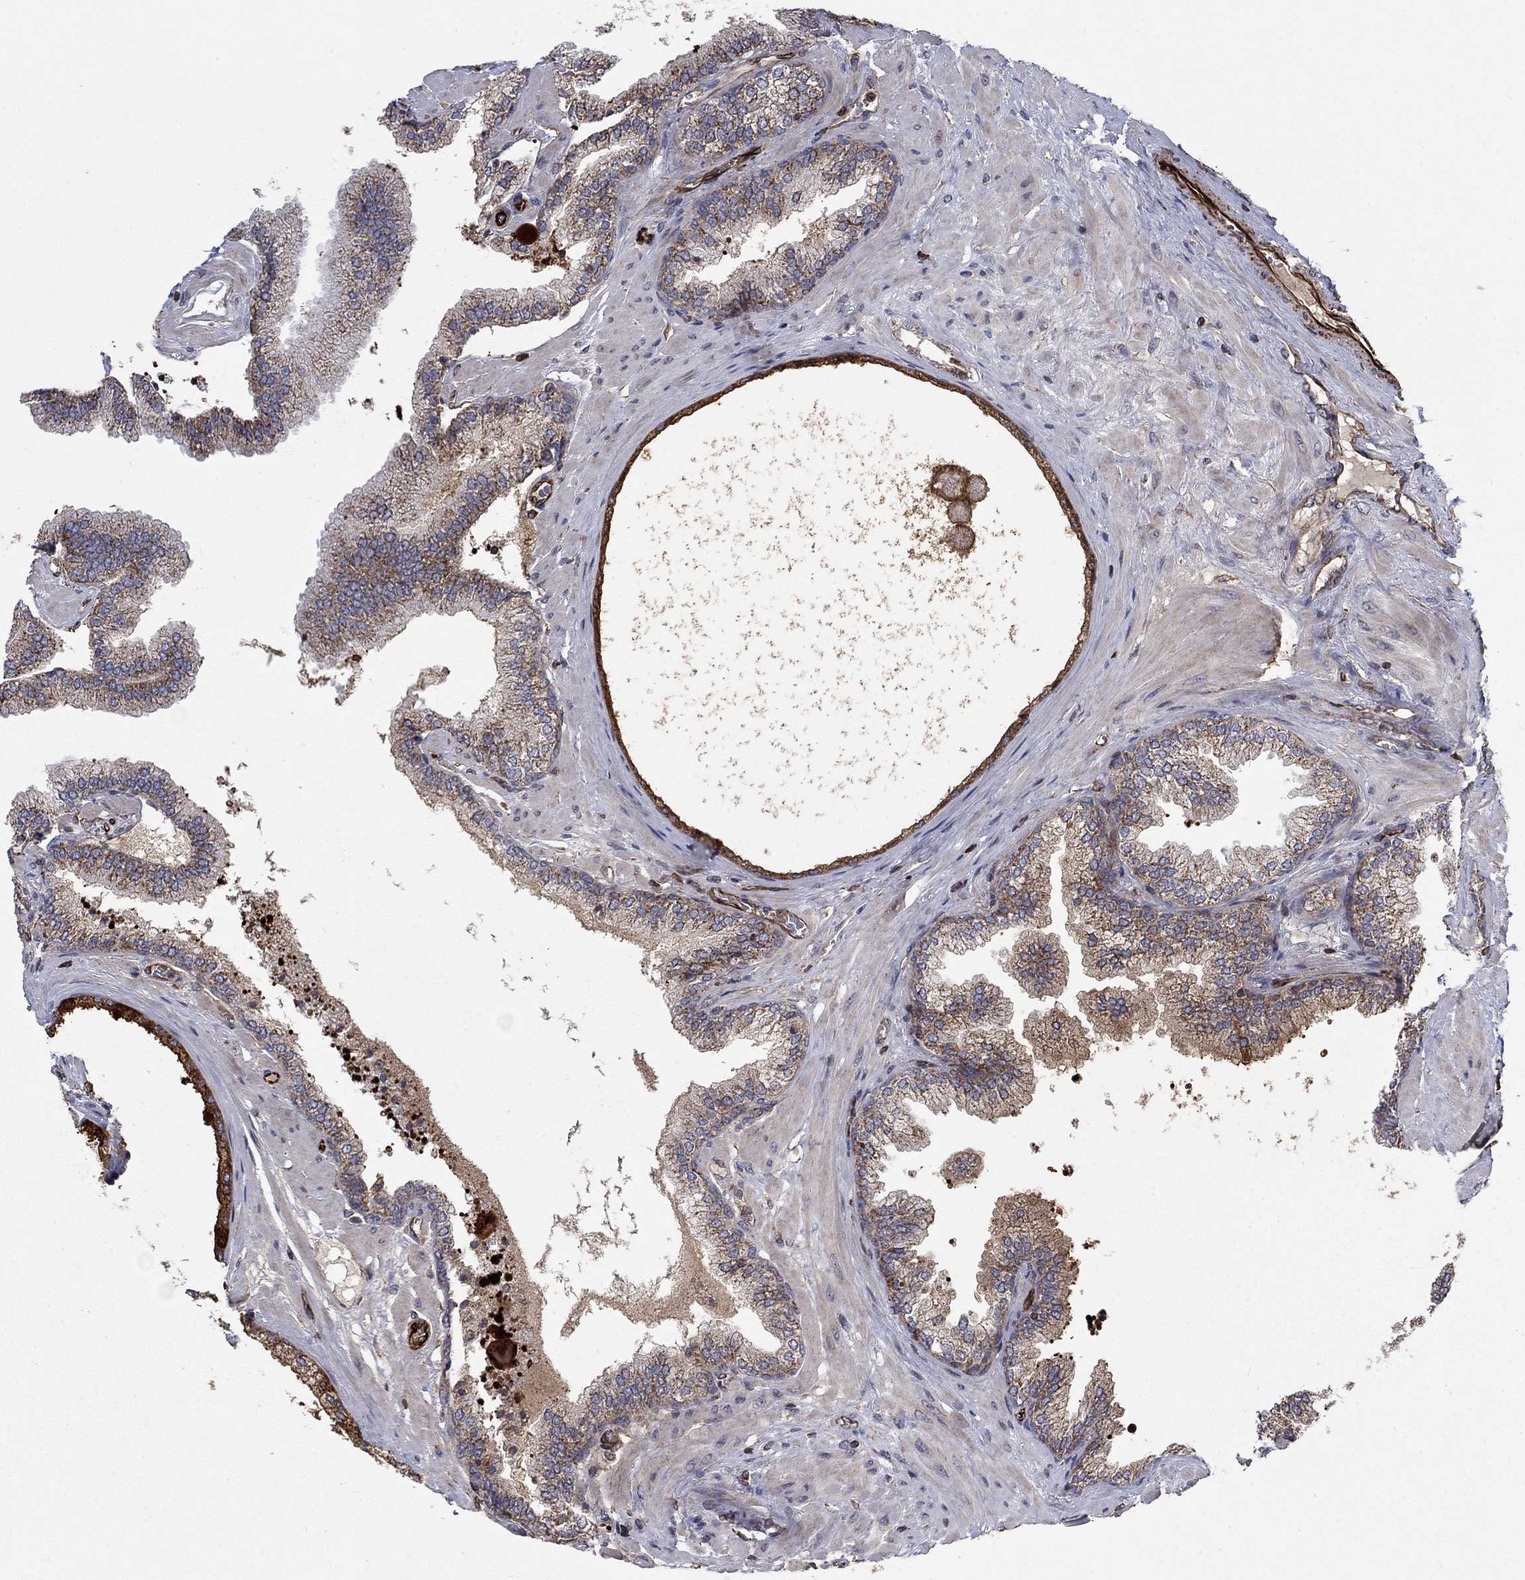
{"staining": {"intensity": "moderate", "quantity": "25%-75%", "location": "cytoplasmic/membranous"}, "tissue": "prostate cancer", "cell_type": "Tumor cells", "image_type": "cancer", "snomed": [{"axis": "morphology", "description": "Adenocarcinoma, Low grade"}, {"axis": "topography", "description": "Prostate"}], "caption": "This micrograph displays immunohistochemistry (IHC) staining of human low-grade adenocarcinoma (prostate), with medium moderate cytoplasmic/membranous positivity in about 25%-75% of tumor cells.", "gene": "NDUFC1", "patient": {"sex": "male", "age": 72}}